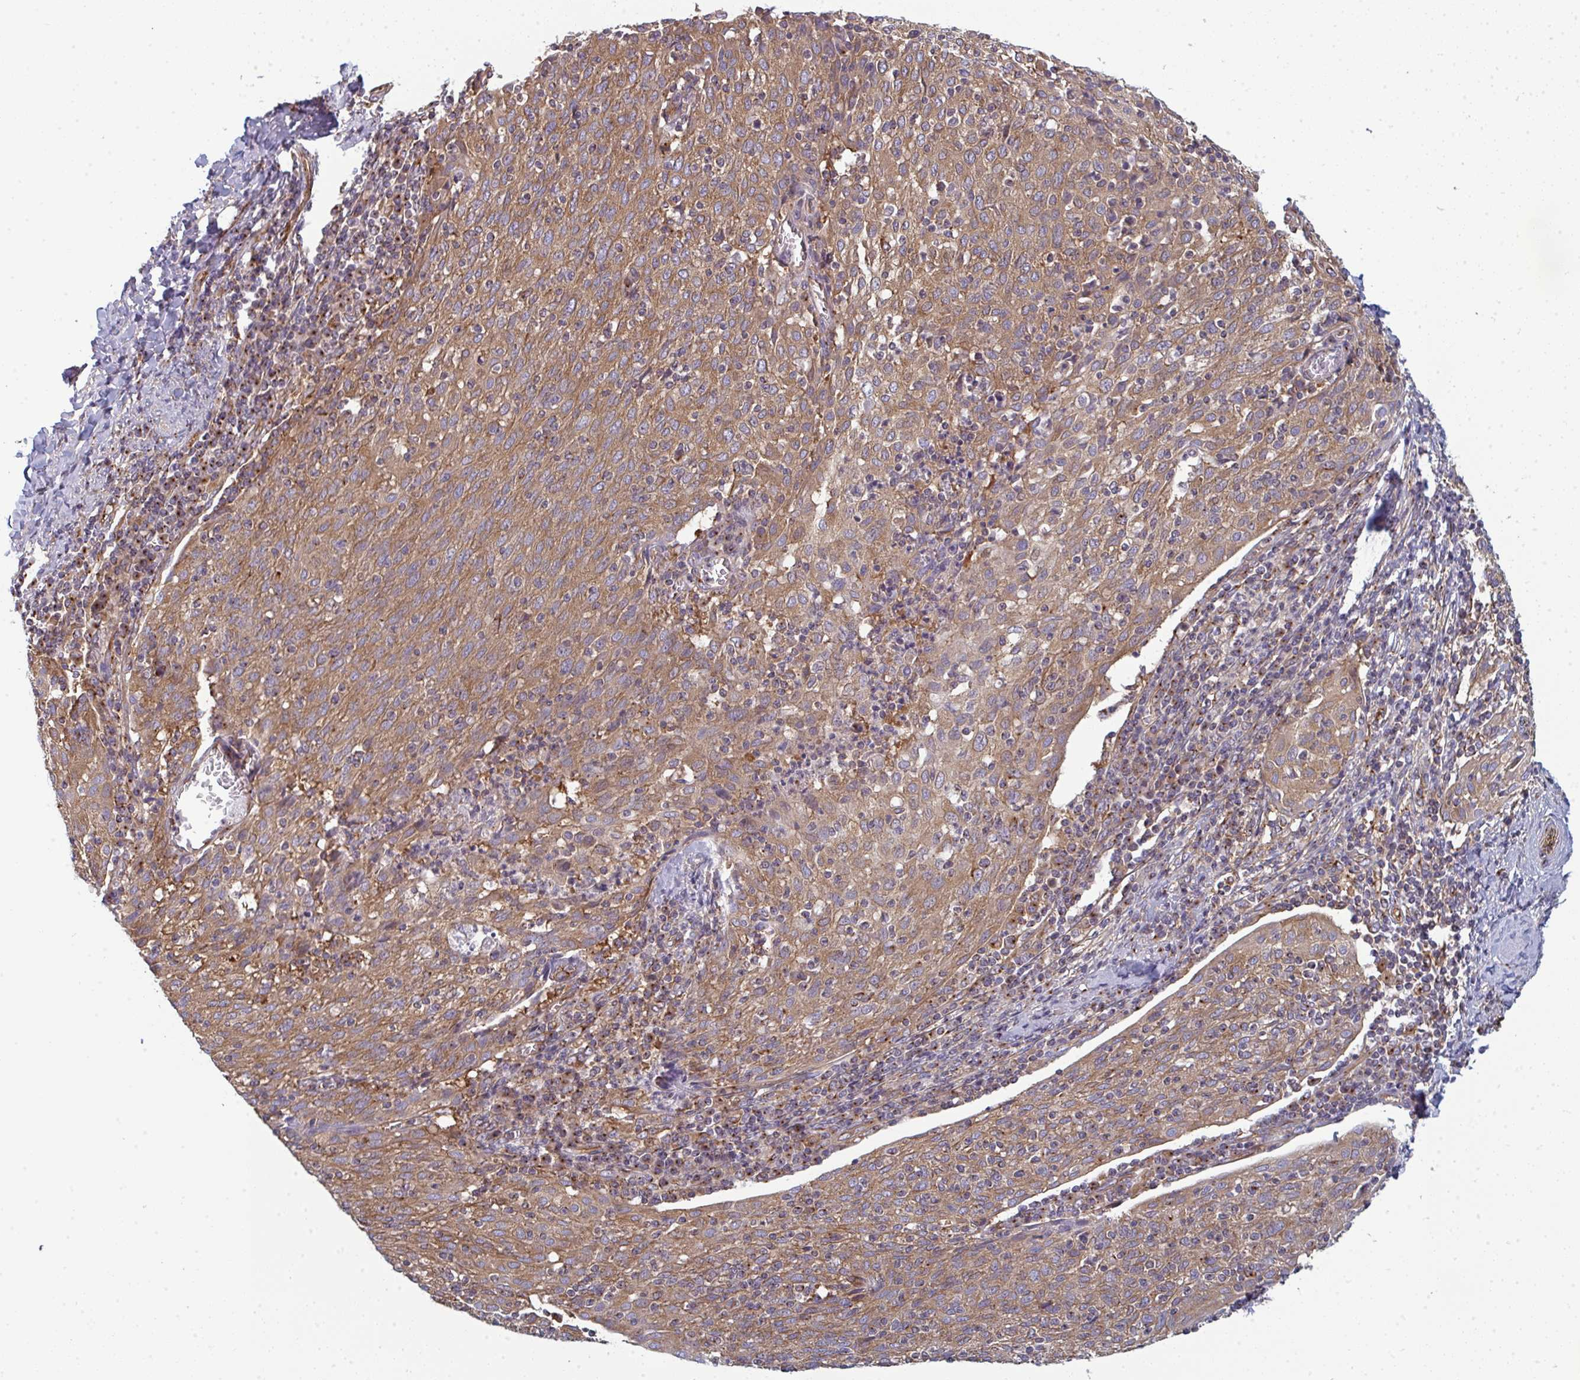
{"staining": {"intensity": "moderate", "quantity": ">75%", "location": "cytoplasmic/membranous"}, "tissue": "cervical cancer", "cell_type": "Tumor cells", "image_type": "cancer", "snomed": [{"axis": "morphology", "description": "Squamous cell carcinoma, NOS"}, {"axis": "topography", "description": "Cervix"}], "caption": "Approximately >75% of tumor cells in cervical cancer (squamous cell carcinoma) demonstrate moderate cytoplasmic/membranous protein staining as visualized by brown immunohistochemical staining.", "gene": "DYNC1I2", "patient": {"sex": "female", "age": 52}}